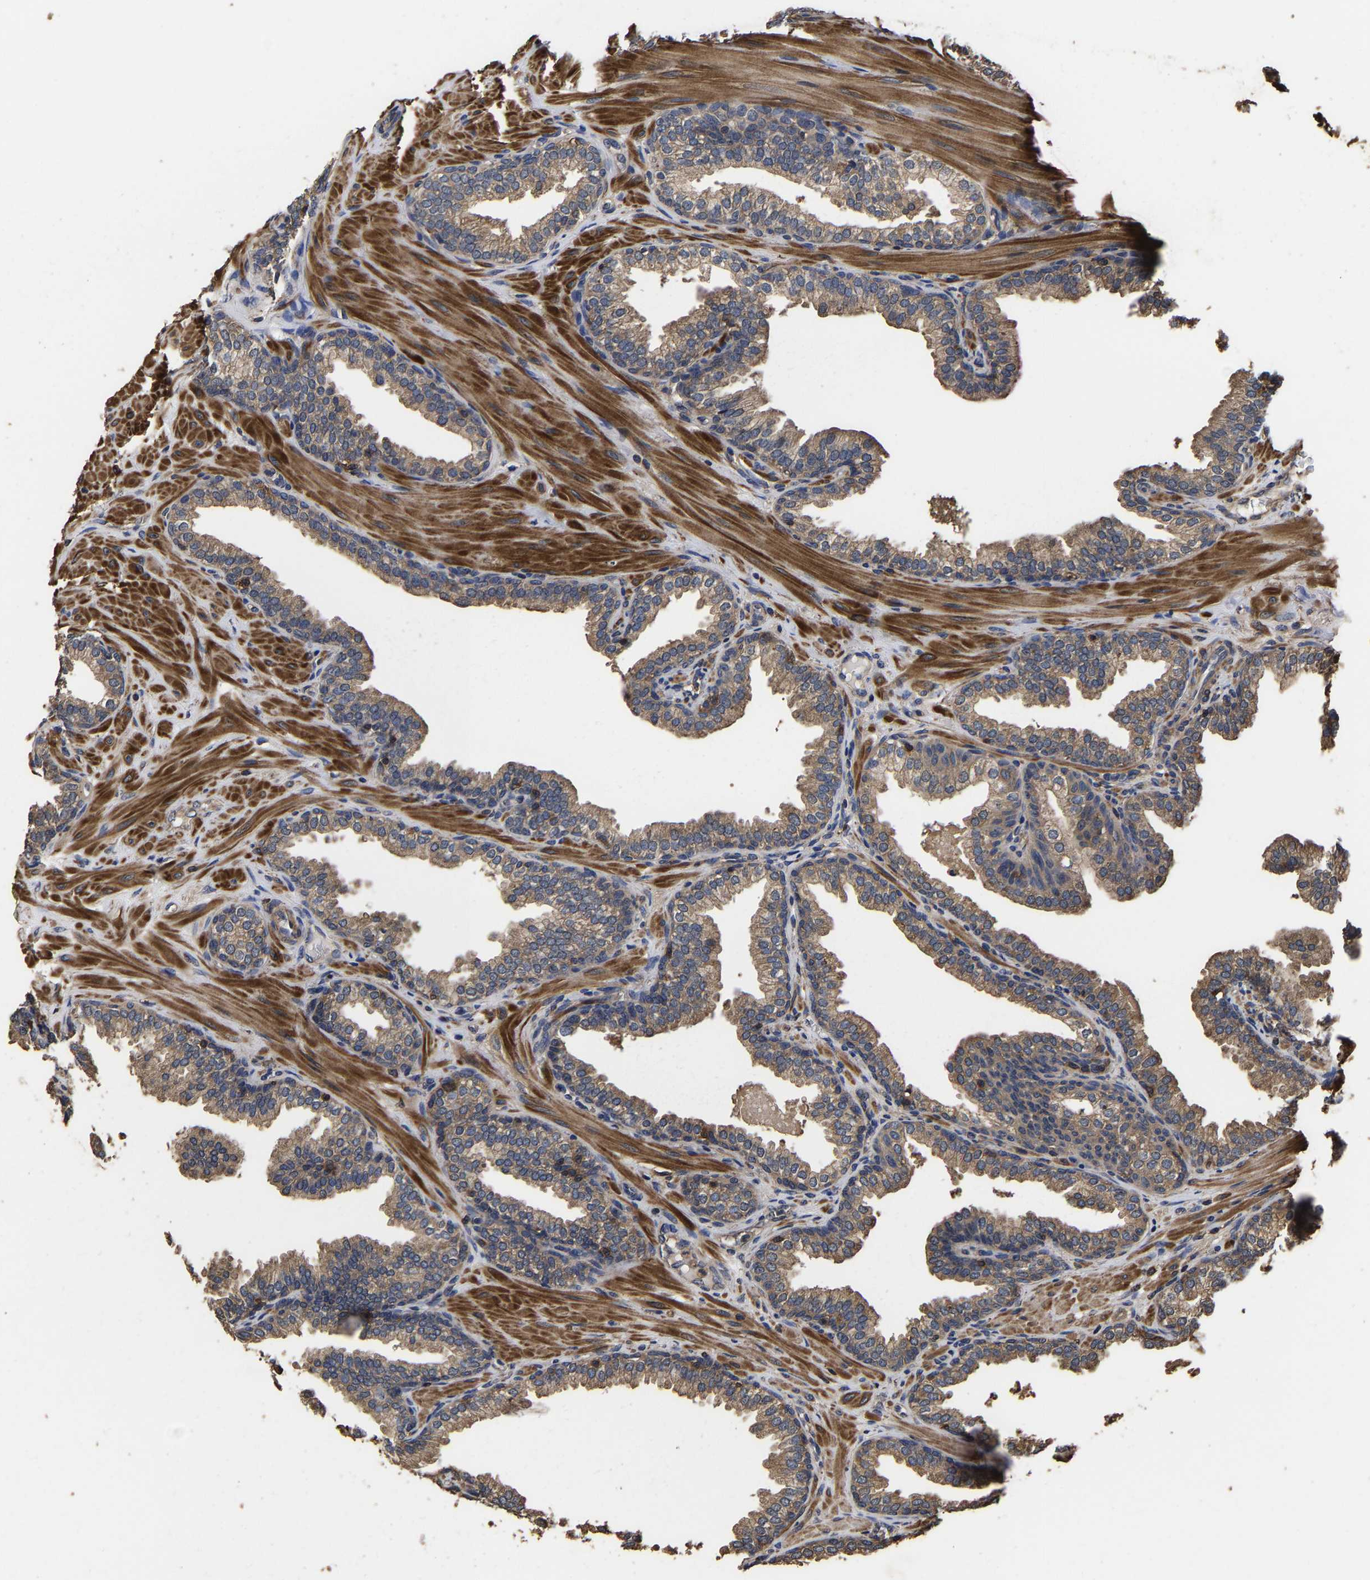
{"staining": {"intensity": "moderate", "quantity": ">75%", "location": "cytoplasmic/membranous"}, "tissue": "prostate cancer", "cell_type": "Tumor cells", "image_type": "cancer", "snomed": [{"axis": "morphology", "description": "Adenocarcinoma, High grade"}, {"axis": "topography", "description": "Prostate"}], "caption": "Immunohistochemistry (IHC) photomicrograph of neoplastic tissue: prostate cancer stained using IHC shows medium levels of moderate protein expression localized specifically in the cytoplasmic/membranous of tumor cells, appearing as a cytoplasmic/membranous brown color.", "gene": "ITCH", "patient": {"sex": "male", "age": 52}}